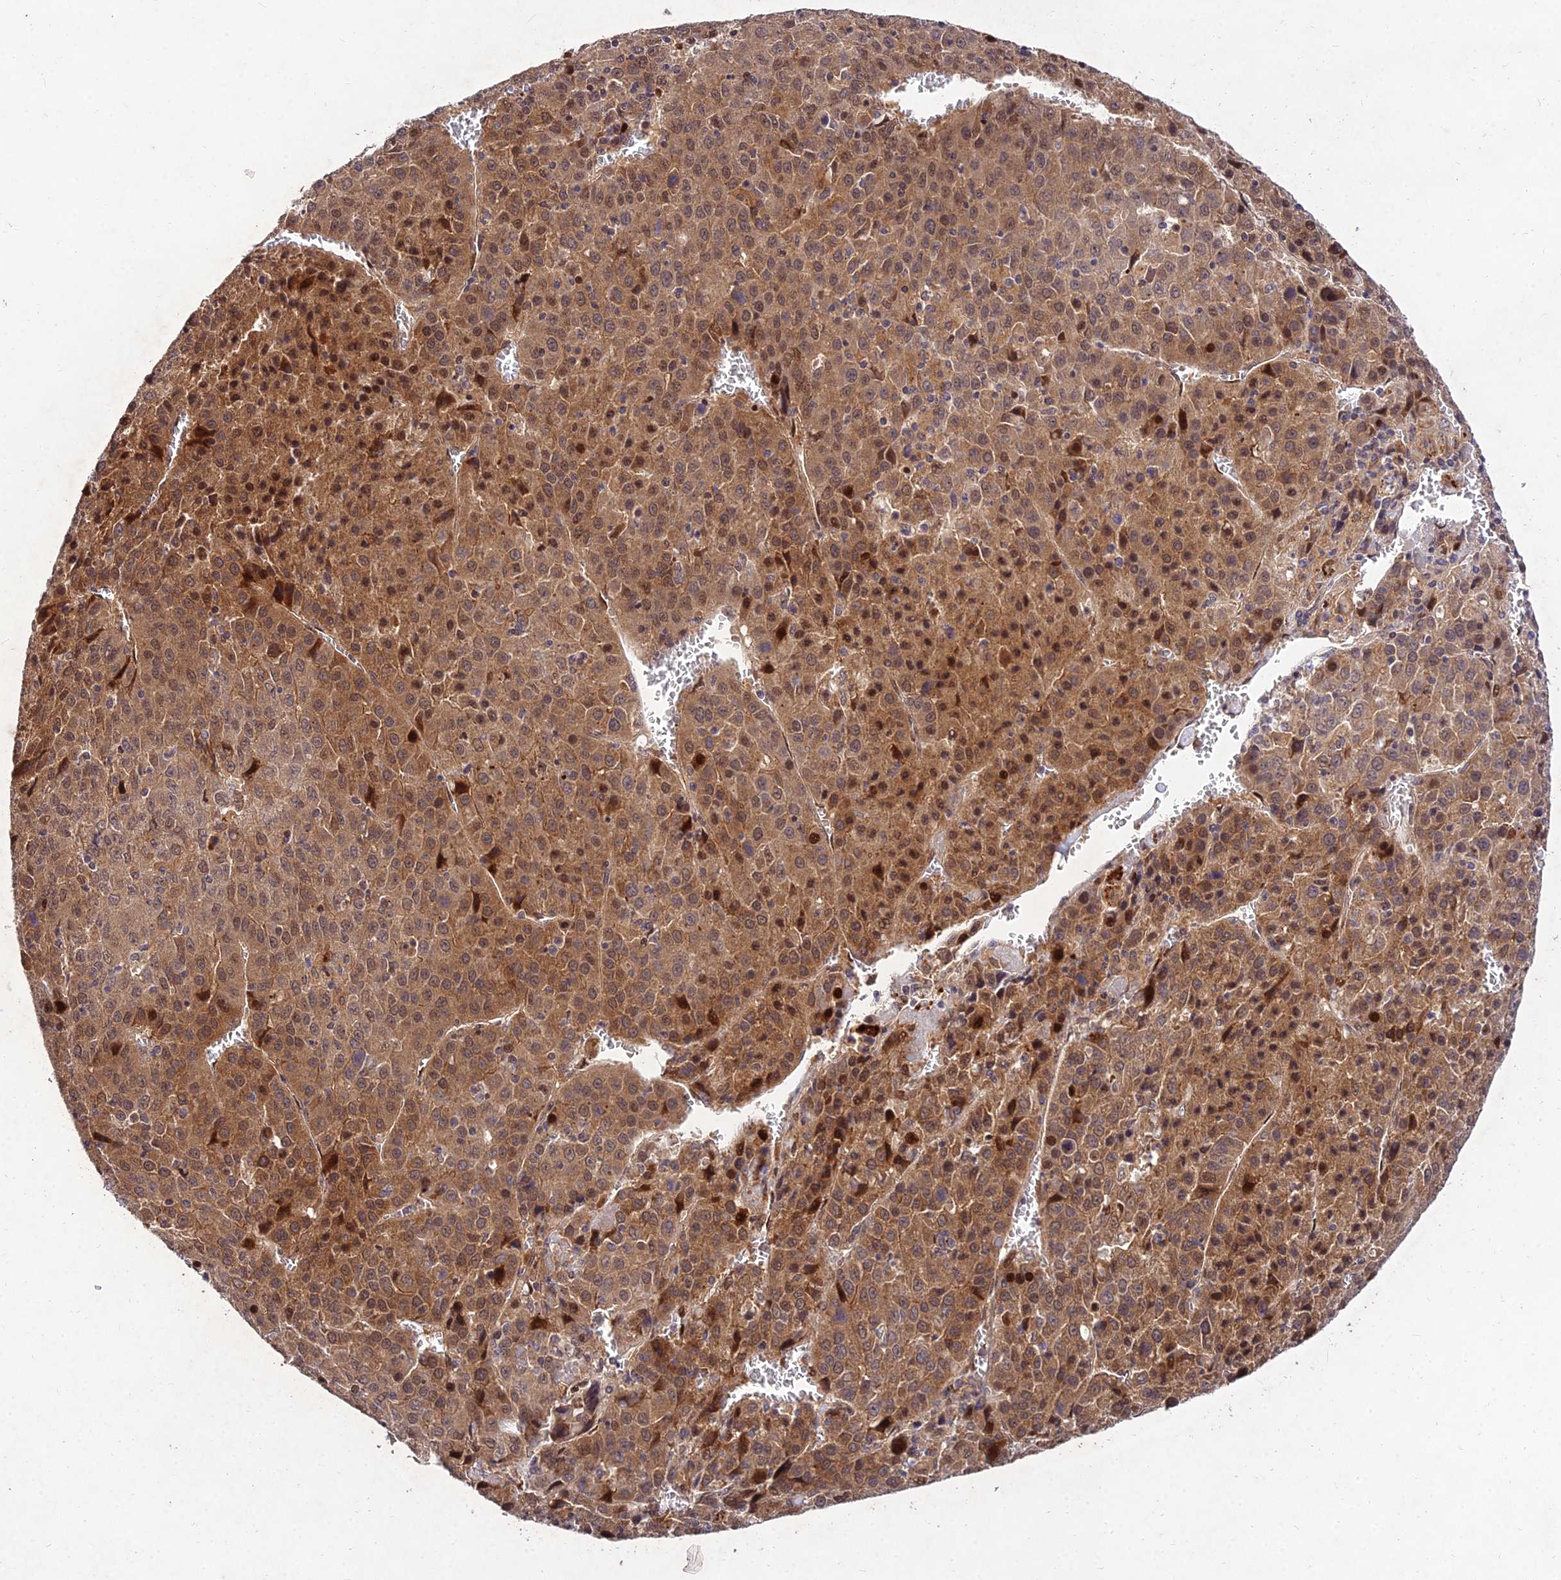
{"staining": {"intensity": "moderate", "quantity": ">75%", "location": "cytoplasmic/membranous,nuclear"}, "tissue": "liver cancer", "cell_type": "Tumor cells", "image_type": "cancer", "snomed": [{"axis": "morphology", "description": "Carcinoma, Hepatocellular, NOS"}, {"axis": "topography", "description": "Liver"}], "caption": "An immunohistochemistry (IHC) photomicrograph of tumor tissue is shown. Protein staining in brown labels moderate cytoplasmic/membranous and nuclear positivity in hepatocellular carcinoma (liver) within tumor cells. (DAB (3,3'-diaminobenzidine) IHC, brown staining for protein, blue staining for nuclei).", "gene": "MKKS", "patient": {"sex": "female", "age": 53}}